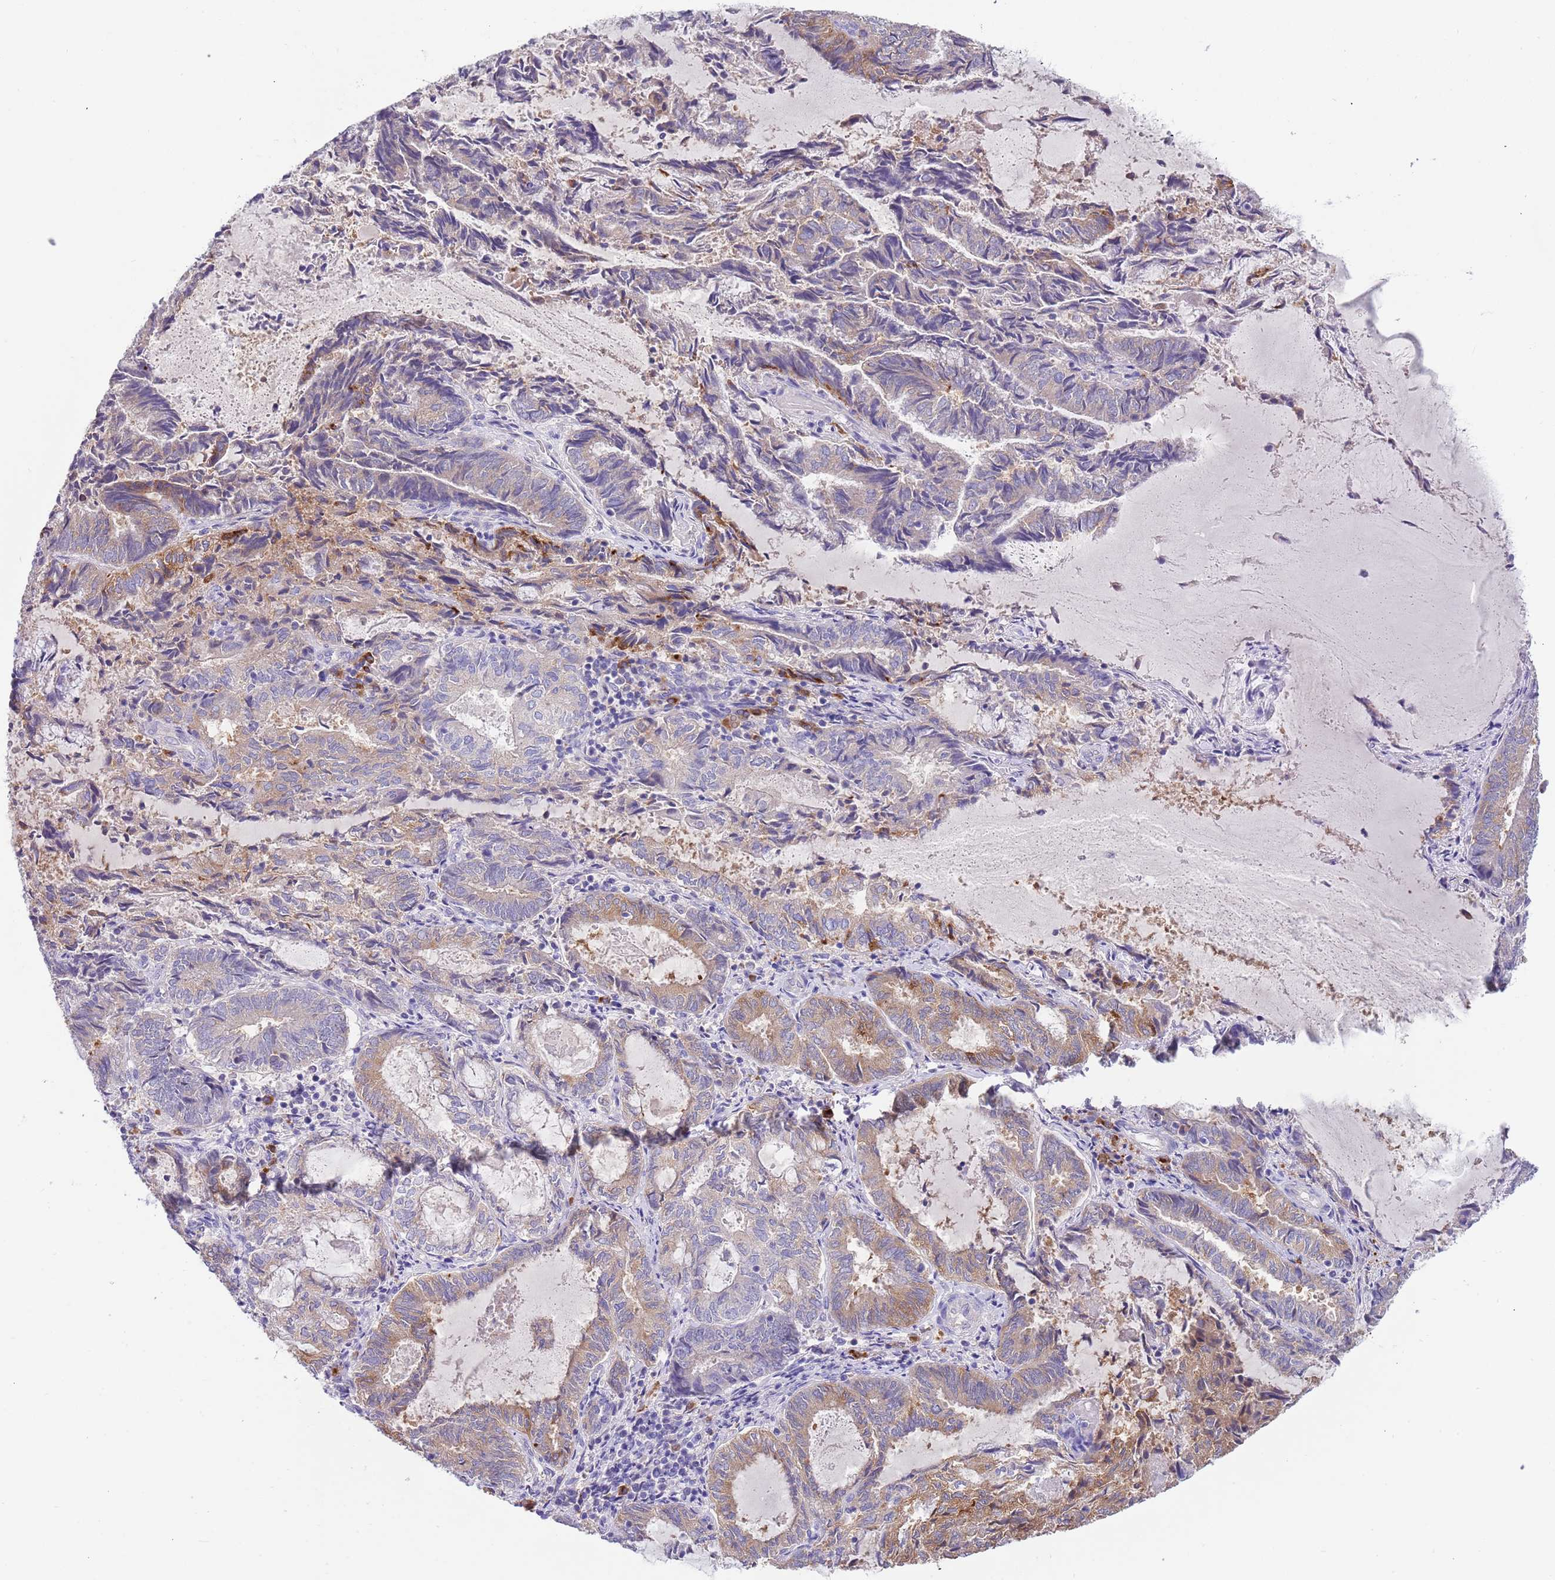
{"staining": {"intensity": "moderate", "quantity": "<25%", "location": "cytoplasmic/membranous"}, "tissue": "endometrial cancer", "cell_type": "Tumor cells", "image_type": "cancer", "snomed": [{"axis": "morphology", "description": "Adenocarcinoma, NOS"}, {"axis": "topography", "description": "Endometrium"}], "caption": "IHC staining of endometrial cancer (adenocarcinoma), which shows low levels of moderate cytoplasmic/membranous expression in approximately <25% of tumor cells indicating moderate cytoplasmic/membranous protein positivity. The staining was performed using DAB (brown) for protein detection and nuclei were counterstained in hematoxylin (blue).", "gene": "TYW1", "patient": {"sex": "female", "age": 80}}